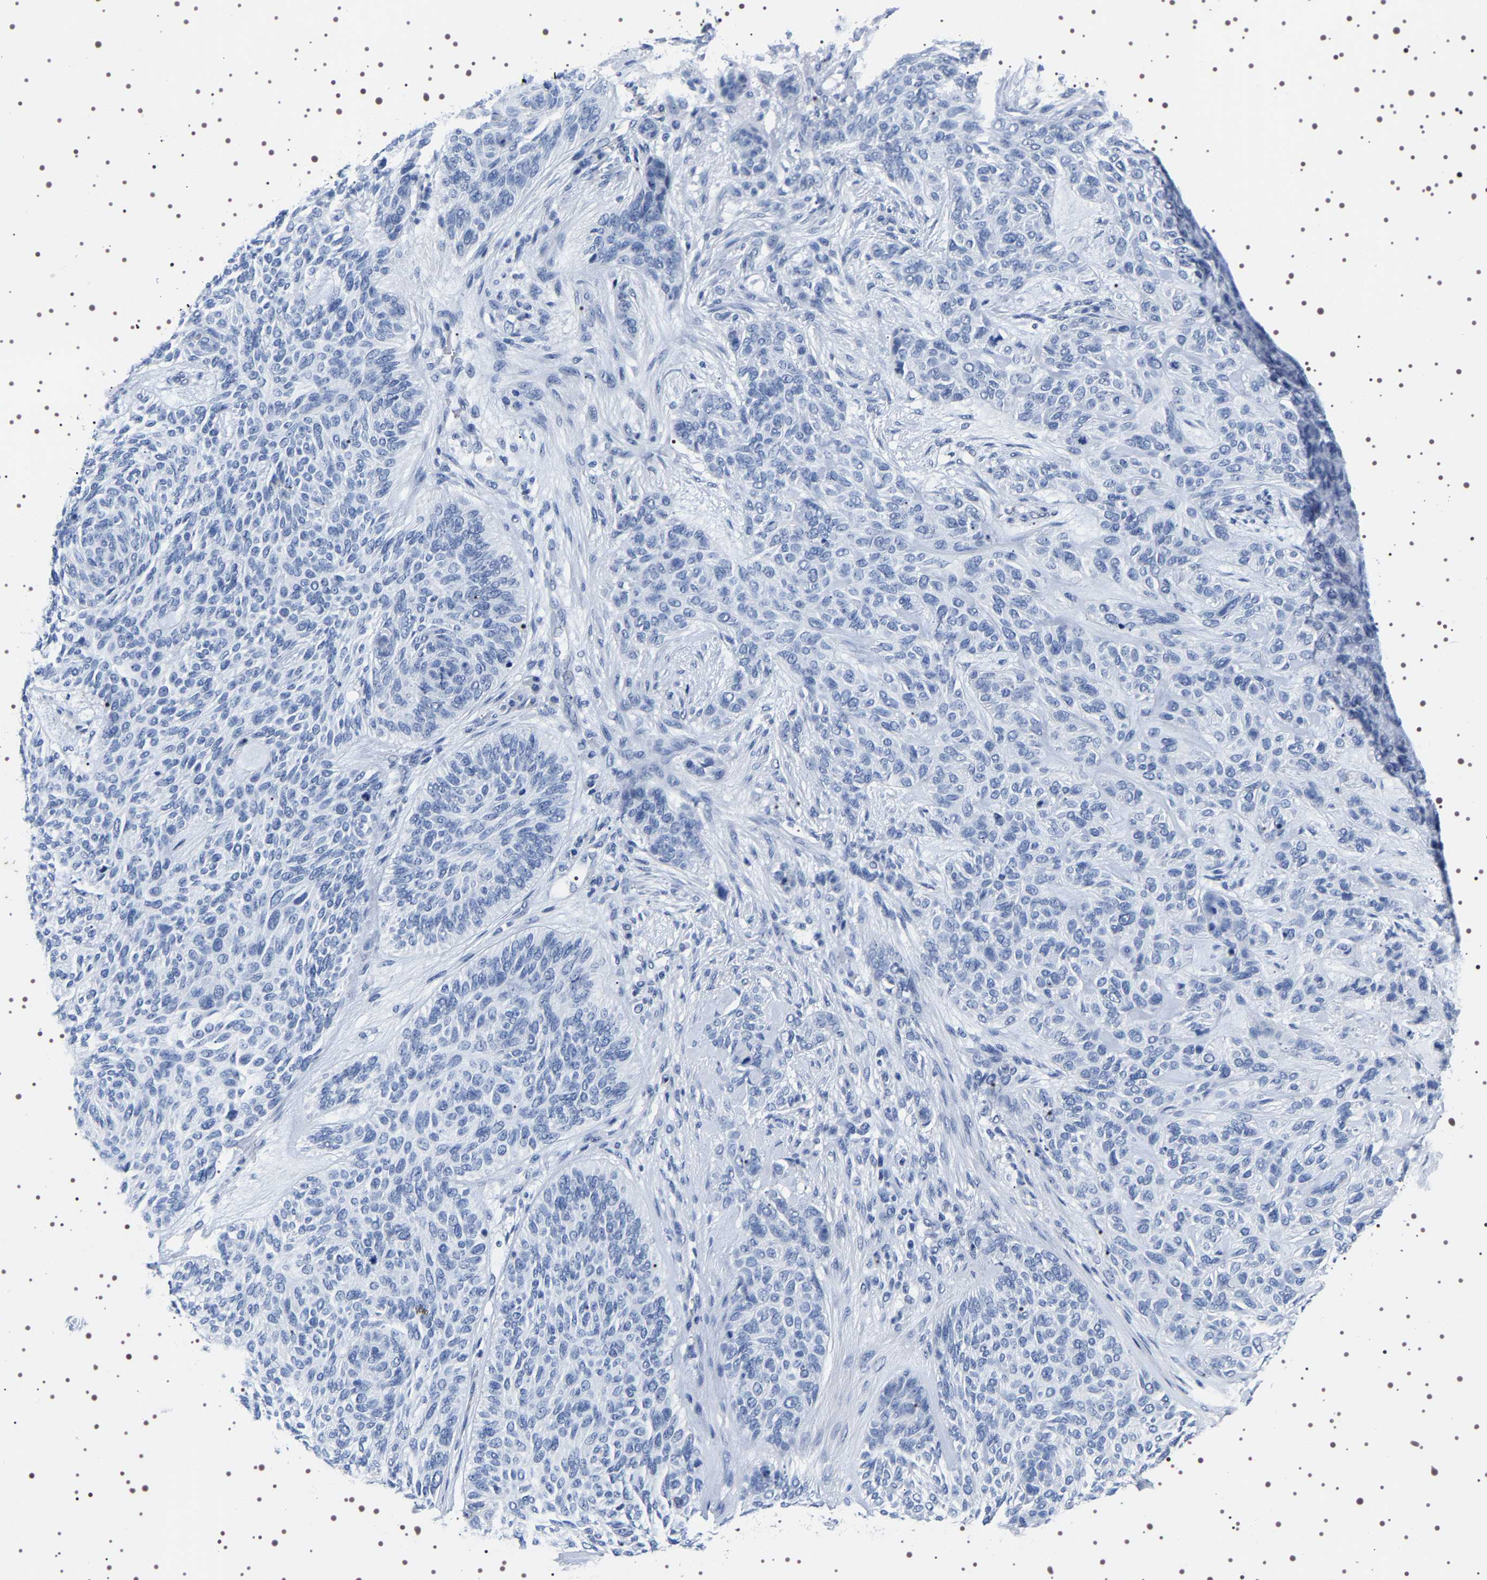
{"staining": {"intensity": "negative", "quantity": "none", "location": "none"}, "tissue": "skin cancer", "cell_type": "Tumor cells", "image_type": "cancer", "snomed": [{"axis": "morphology", "description": "Basal cell carcinoma"}, {"axis": "topography", "description": "Skin"}], "caption": "Skin cancer was stained to show a protein in brown. There is no significant positivity in tumor cells.", "gene": "UBQLN3", "patient": {"sex": "male", "age": 55}}